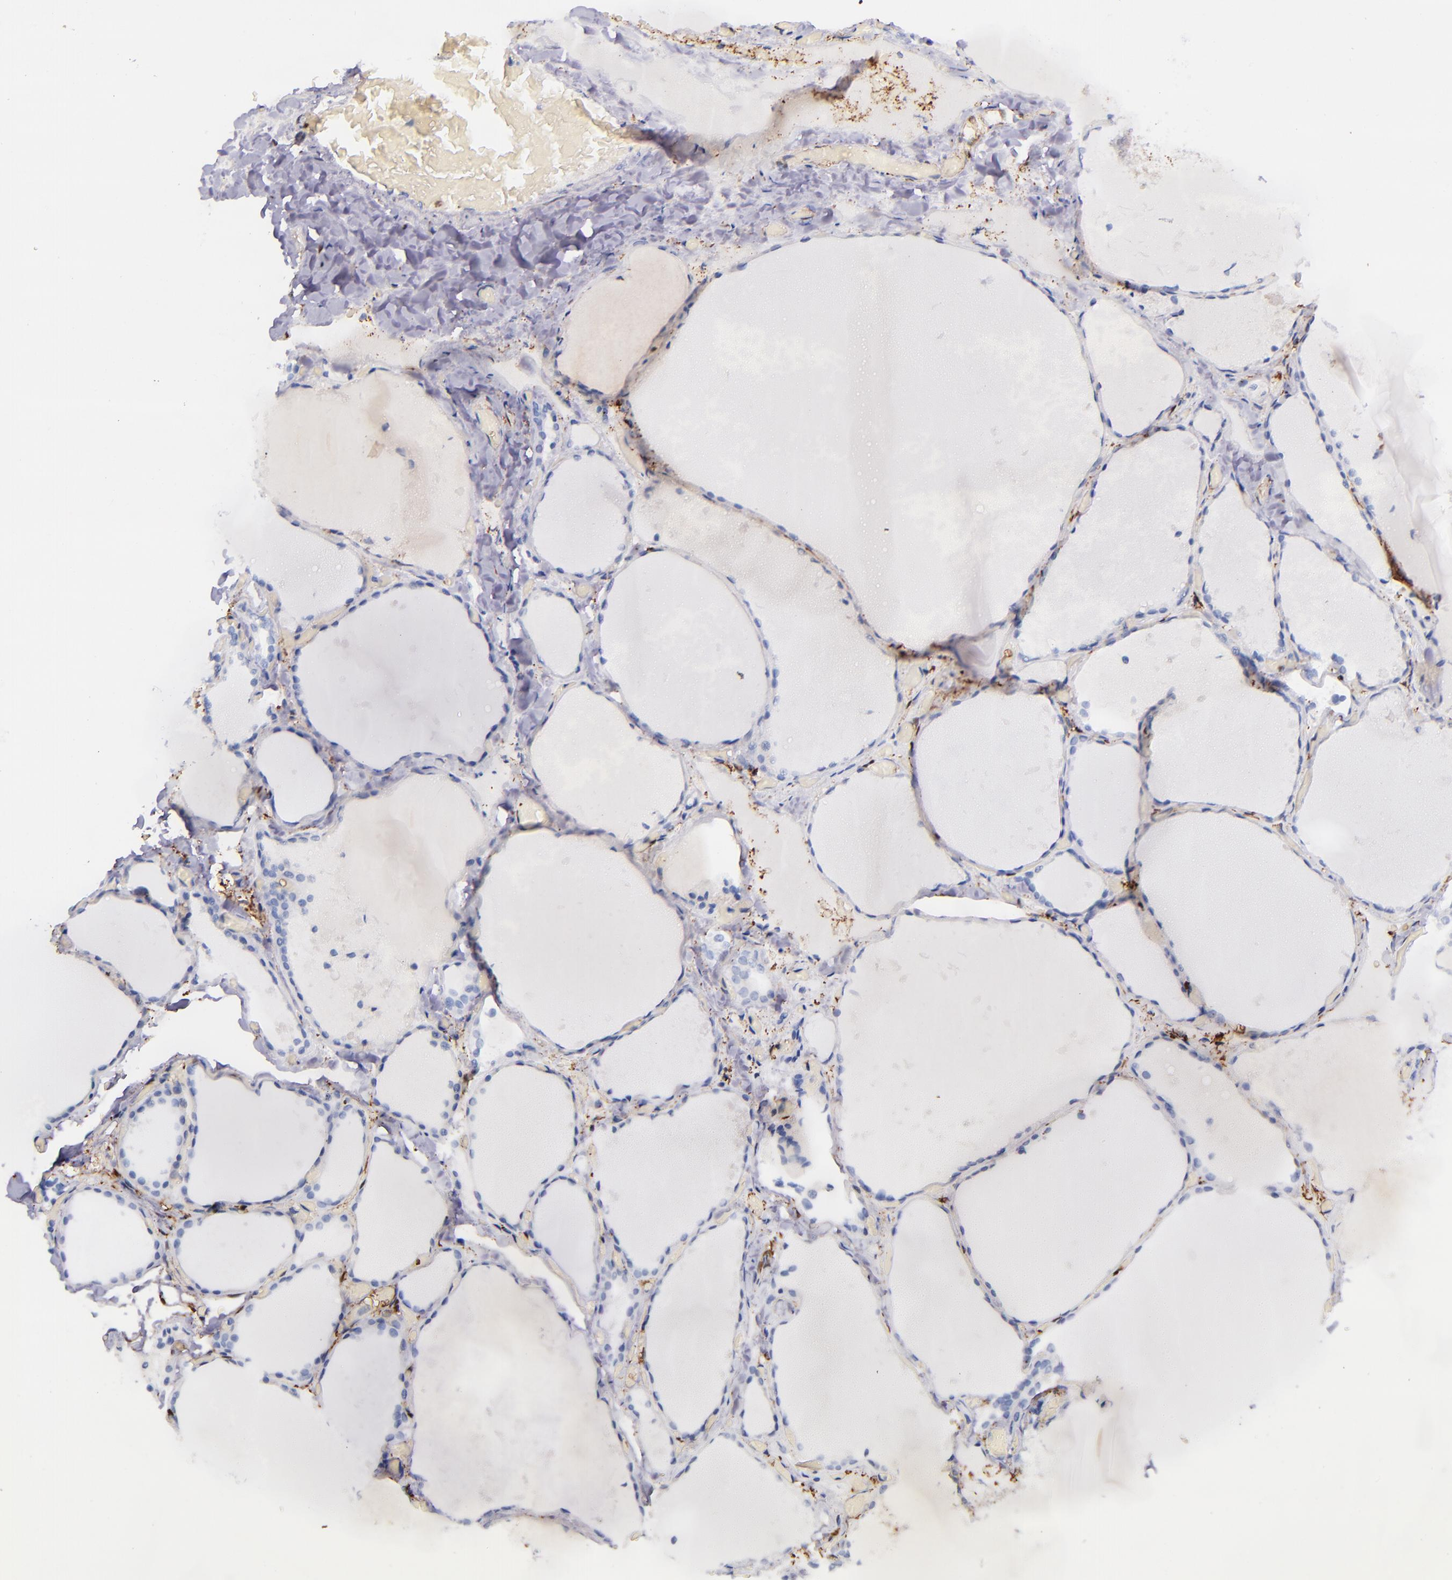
{"staining": {"intensity": "negative", "quantity": "none", "location": "none"}, "tissue": "thyroid gland", "cell_type": "Glandular cells", "image_type": "normal", "snomed": [{"axis": "morphology", "description": "Normal tissue, NOS"}, {"axis": "topography", "description": "Thyroid gland"}], "caption": "High power microscopy photomicrograph of an immunohistochemistry micrograph of benign thyroid gland, revealing no significant expression in glandular cells.", "gene": "LGALS1", "patient": {"sex": "female", "age": 22}}